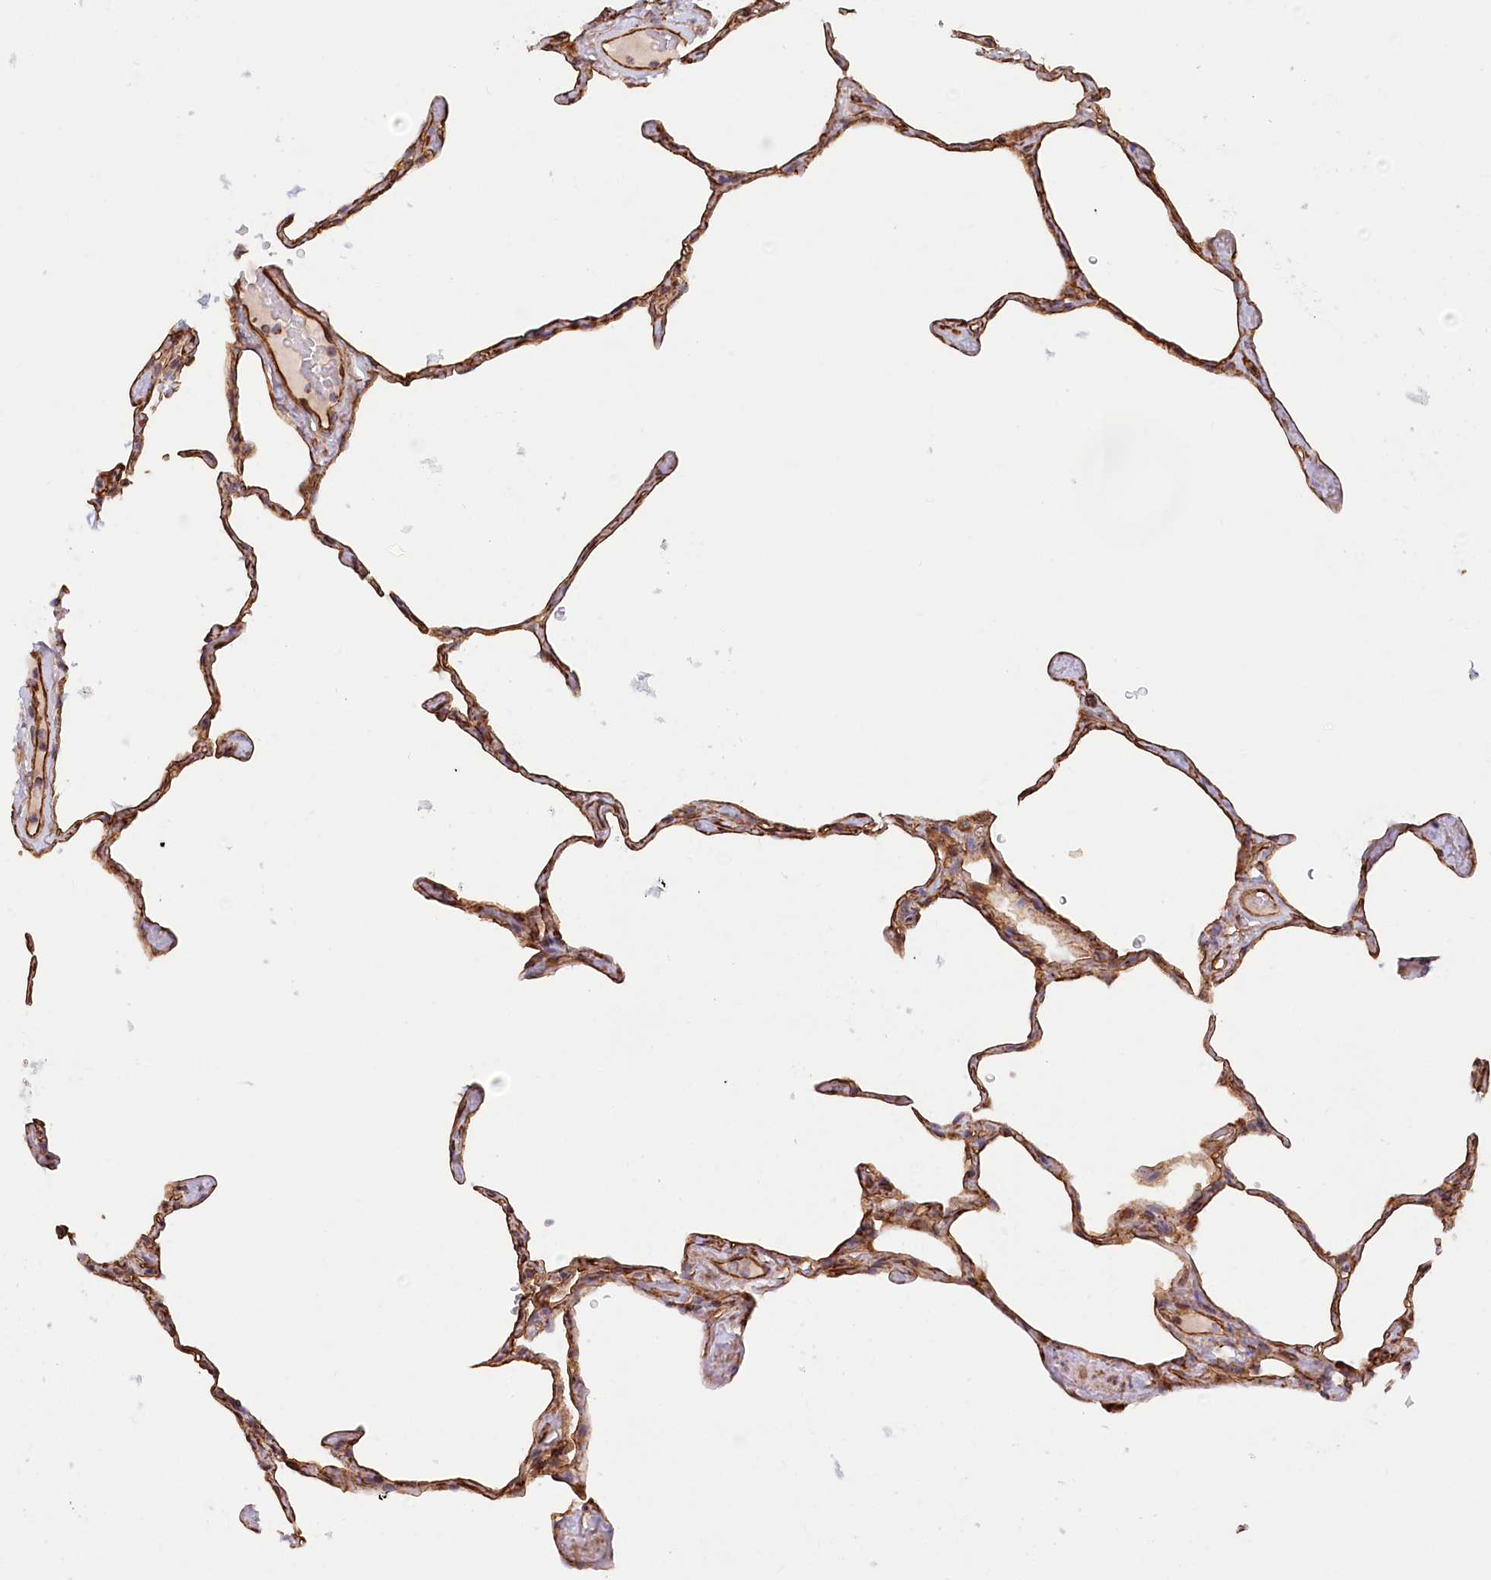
{"staining": {"intensity": "moderate", "quantity": "25%-75%", "location": "cytoplasmic/membranous"}, "tissue": "lung", "cell_type": "Alveolar cells", "image_type": "normal", "snomed": [{"axis": "morphology", "description": "Normal tissue, NOS"}, {"axis": "topography", "description": "Lung"}], "caption": "Immunohistochemistry (IHC) staining of benign lung, which shows medium levels of moderate cytoplasmic/membranous positivity in about 25%-75% of alveolar cells indicating moderate cytoplasmic/membranous protein positivity. The staining was performed using DAB (3,3'-diaminobenzidine) (brown) for protein detection and nuclei were counterstained in hematoxylin (blue).", "gene": "UMPS", "patient": {"sex": "male", "age": 65}}